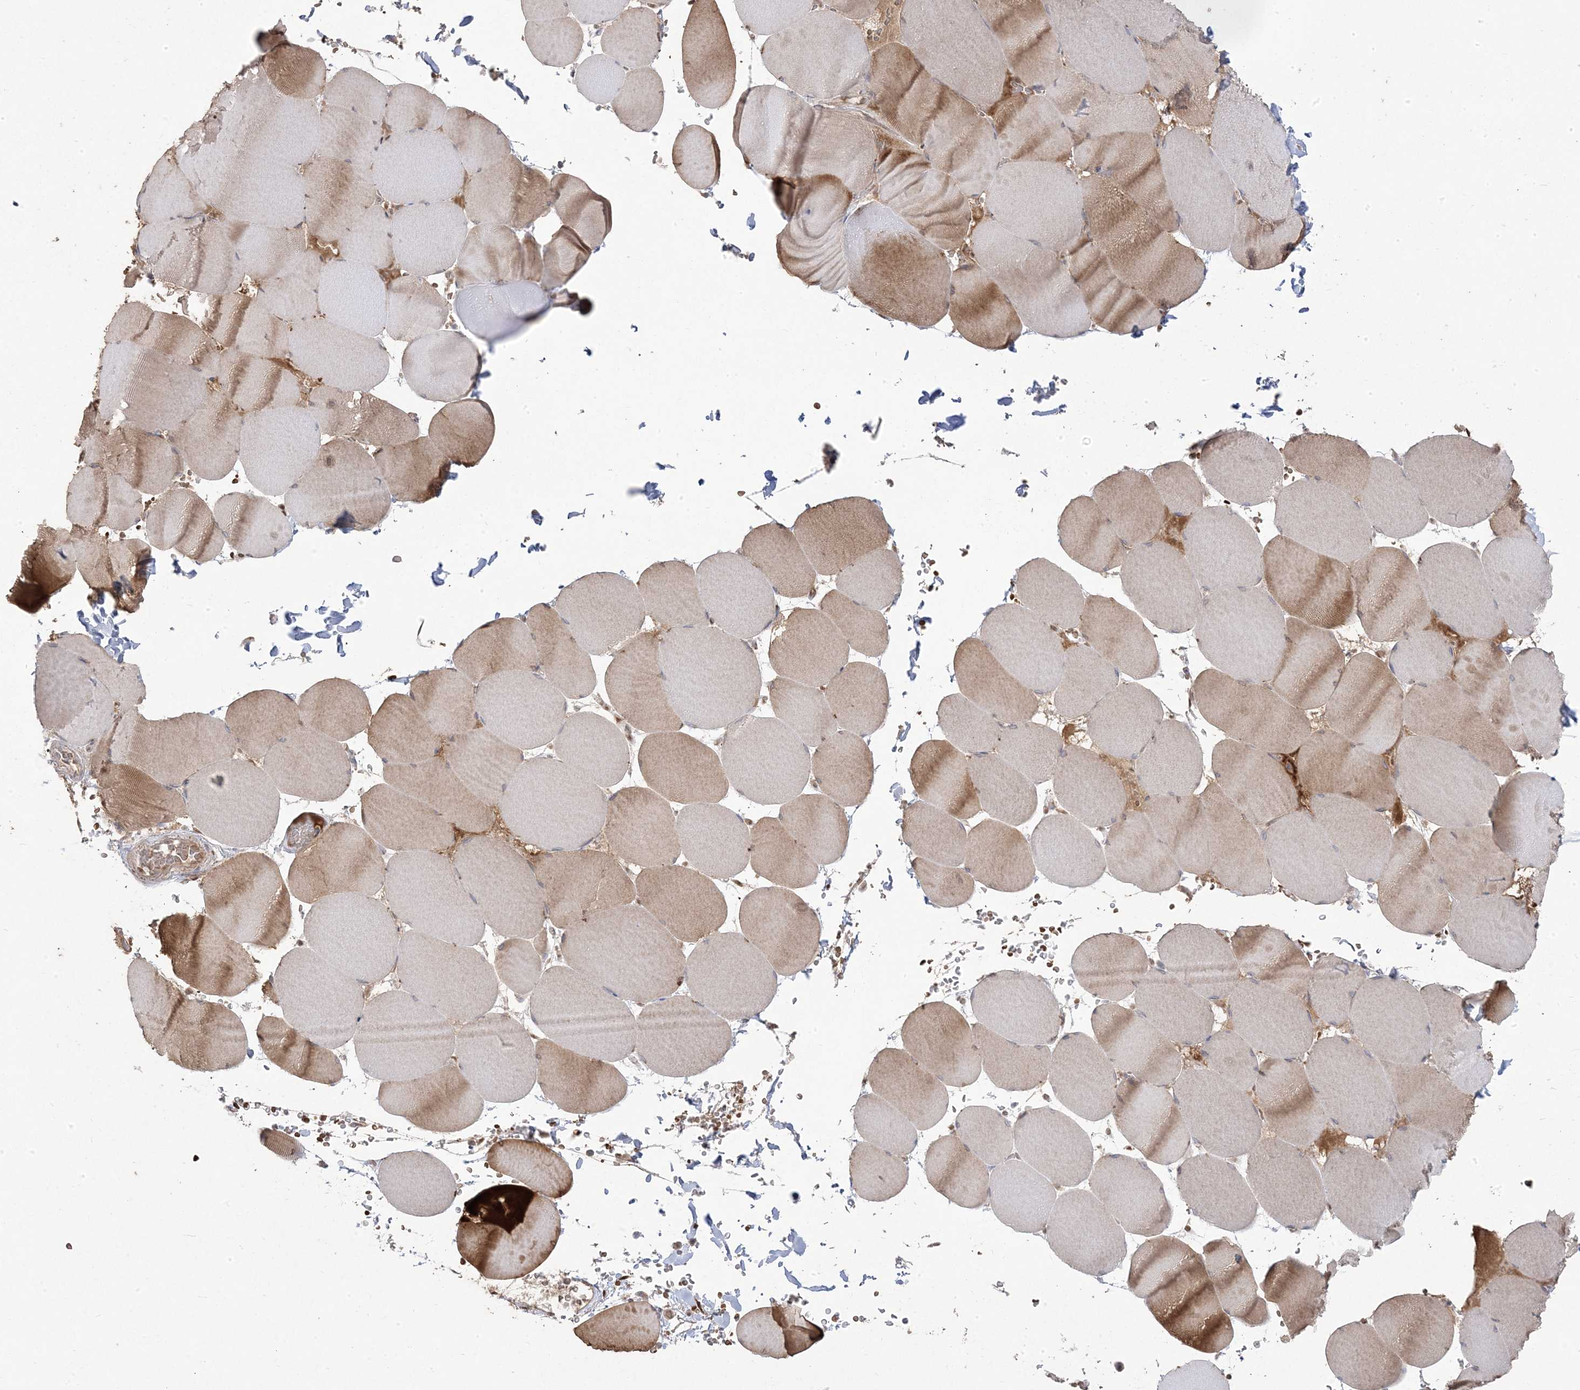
{"staining": {"intensity": "moderate", "quantity": "25%-75%", "location": "cytoplasmic/membranous"}, "tissue": "skeletal muscle", "cell_type": "Myocytes", "image_type": "normal", "snomed": [{"axis": "morphology", "description": "Normal tissue, NOS"}, {"axis": "topography", "description": "Skeletal muscle"}, {"axis": "topography", "description": "Head-Neck"}], "caption": "Immunohistochemical staining of unremarkable human skeletal muscle displays moderate cytoplasmic/membranous protein positivity in about 25%-75% of myocytes. Using DAB (brown) and hematoxylin (blue) stains, captured at high magnification using brightfield microscopy.", "gene": "PPOX", "patient": {"sex": "male", "age": 66}}